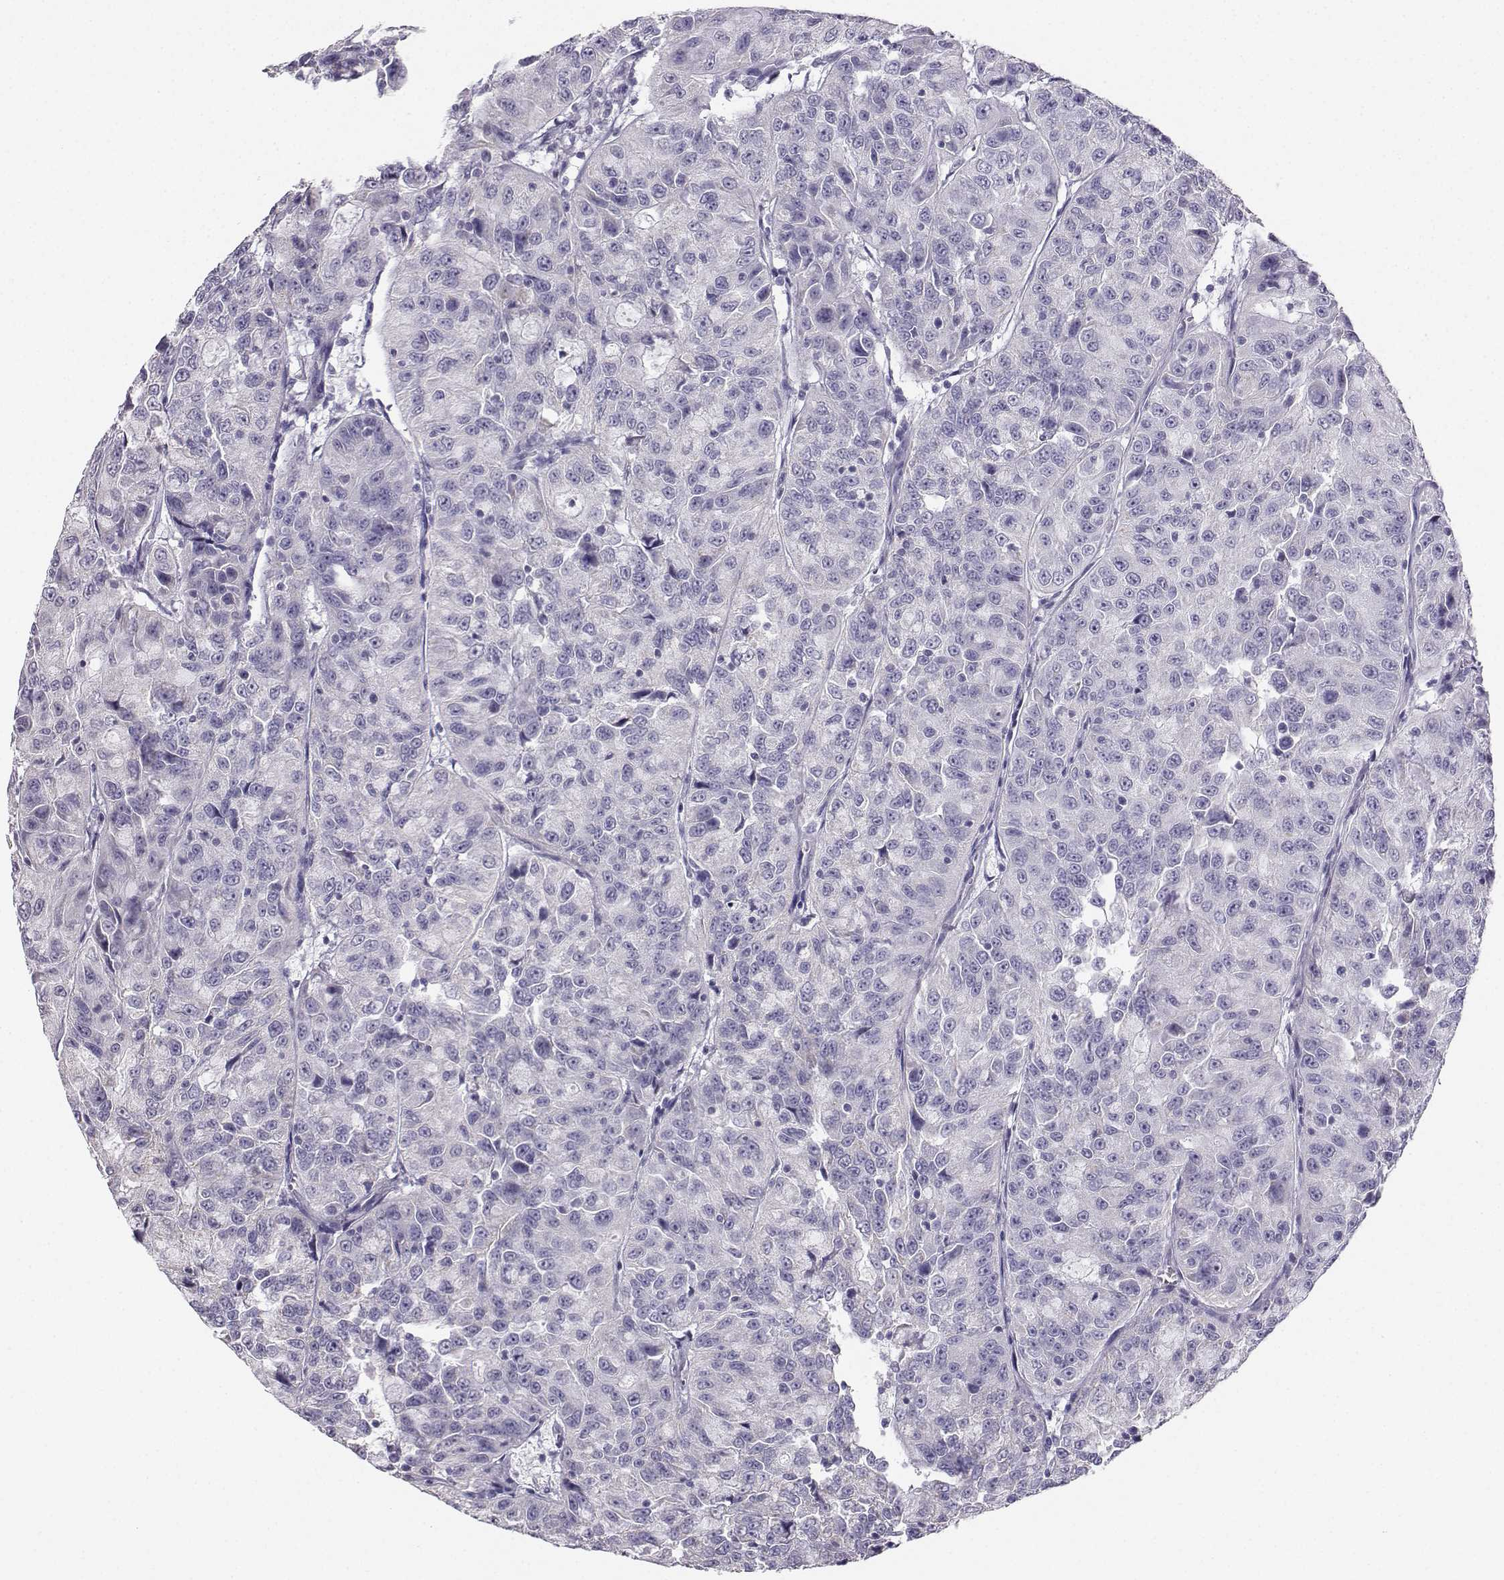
{"staining": {"intensity": "negative", "quantity": "none", "location": "none"}, "tissue": "urothelial cancer", "cell_type": "Tumor cells", "image_type": "cancer", "snomed": [{"axis": "morphology", "description": "Urothelial carcinoma, NOS"}, {"axis": "morphology", "description": "Urothelial carcinoma, High grade"}, {"axis": "topography", "description": "Urinary bladder"}], "caption": "Tumor cells are negative for protein expression in human high-grade urothelial carcinoma. Nuclei are stained in blue.", "gene": "AVP", "patient": {"sex": "female", "age": 73}}